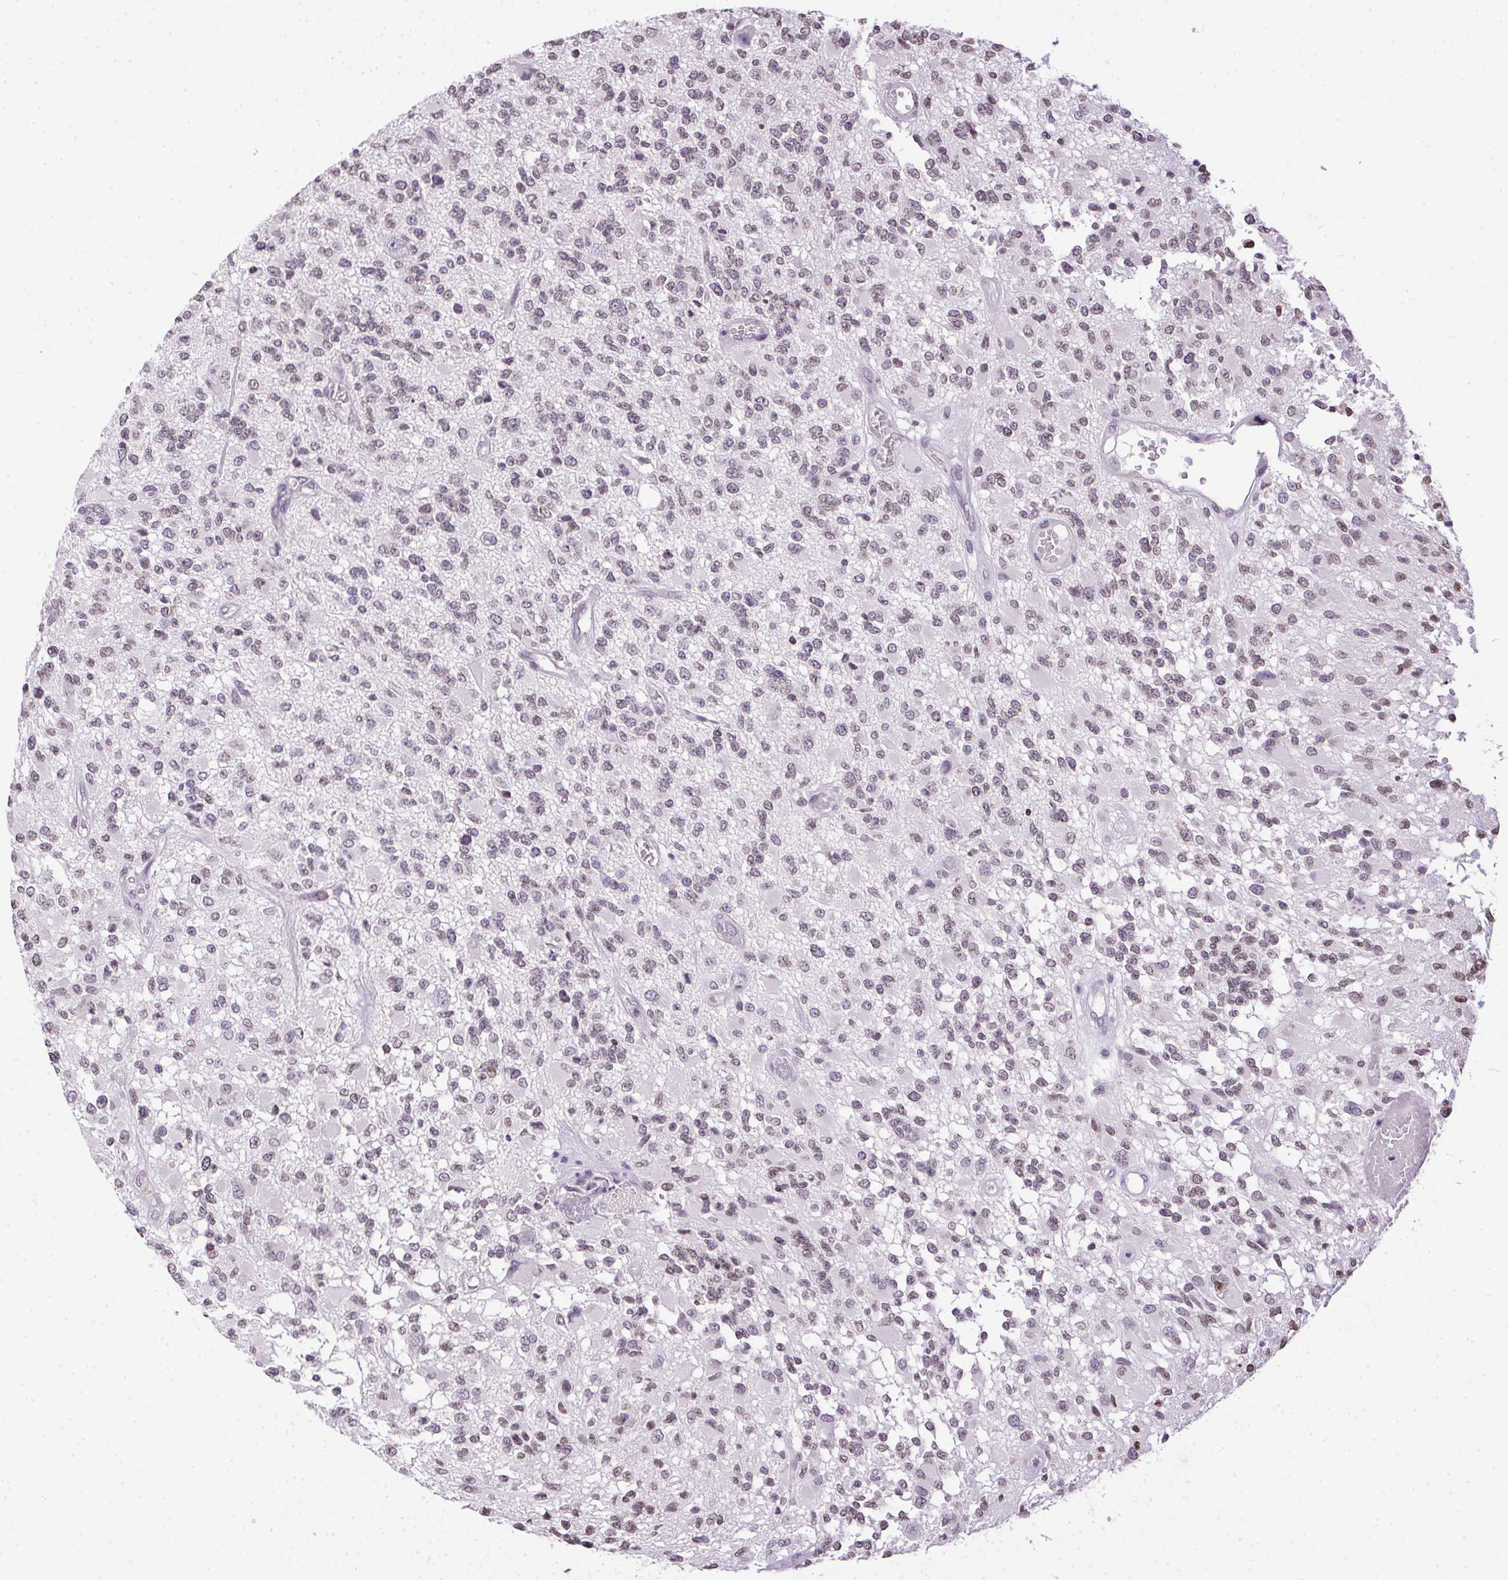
{"staining": {"intensity": "weak", "quantity": "25%-75%", "location": "nuclear"}, "tissue": "glioma", "cell_type": "Tumor cells", "image_type": "cancer", "snomed": [{"axis": "morphology", "description": "Glioma, malignant, High grade"}, {"axis": "topography", "description": "Brain"}], "caption": "DAB immunohistochemical staining of human malignant glioma (high-grade) reveals weak nuclear protein staining in approximately 25%-75% of tumor cells.", "gene": "PRL", "patient": {"sex": "female", "age": 63}}